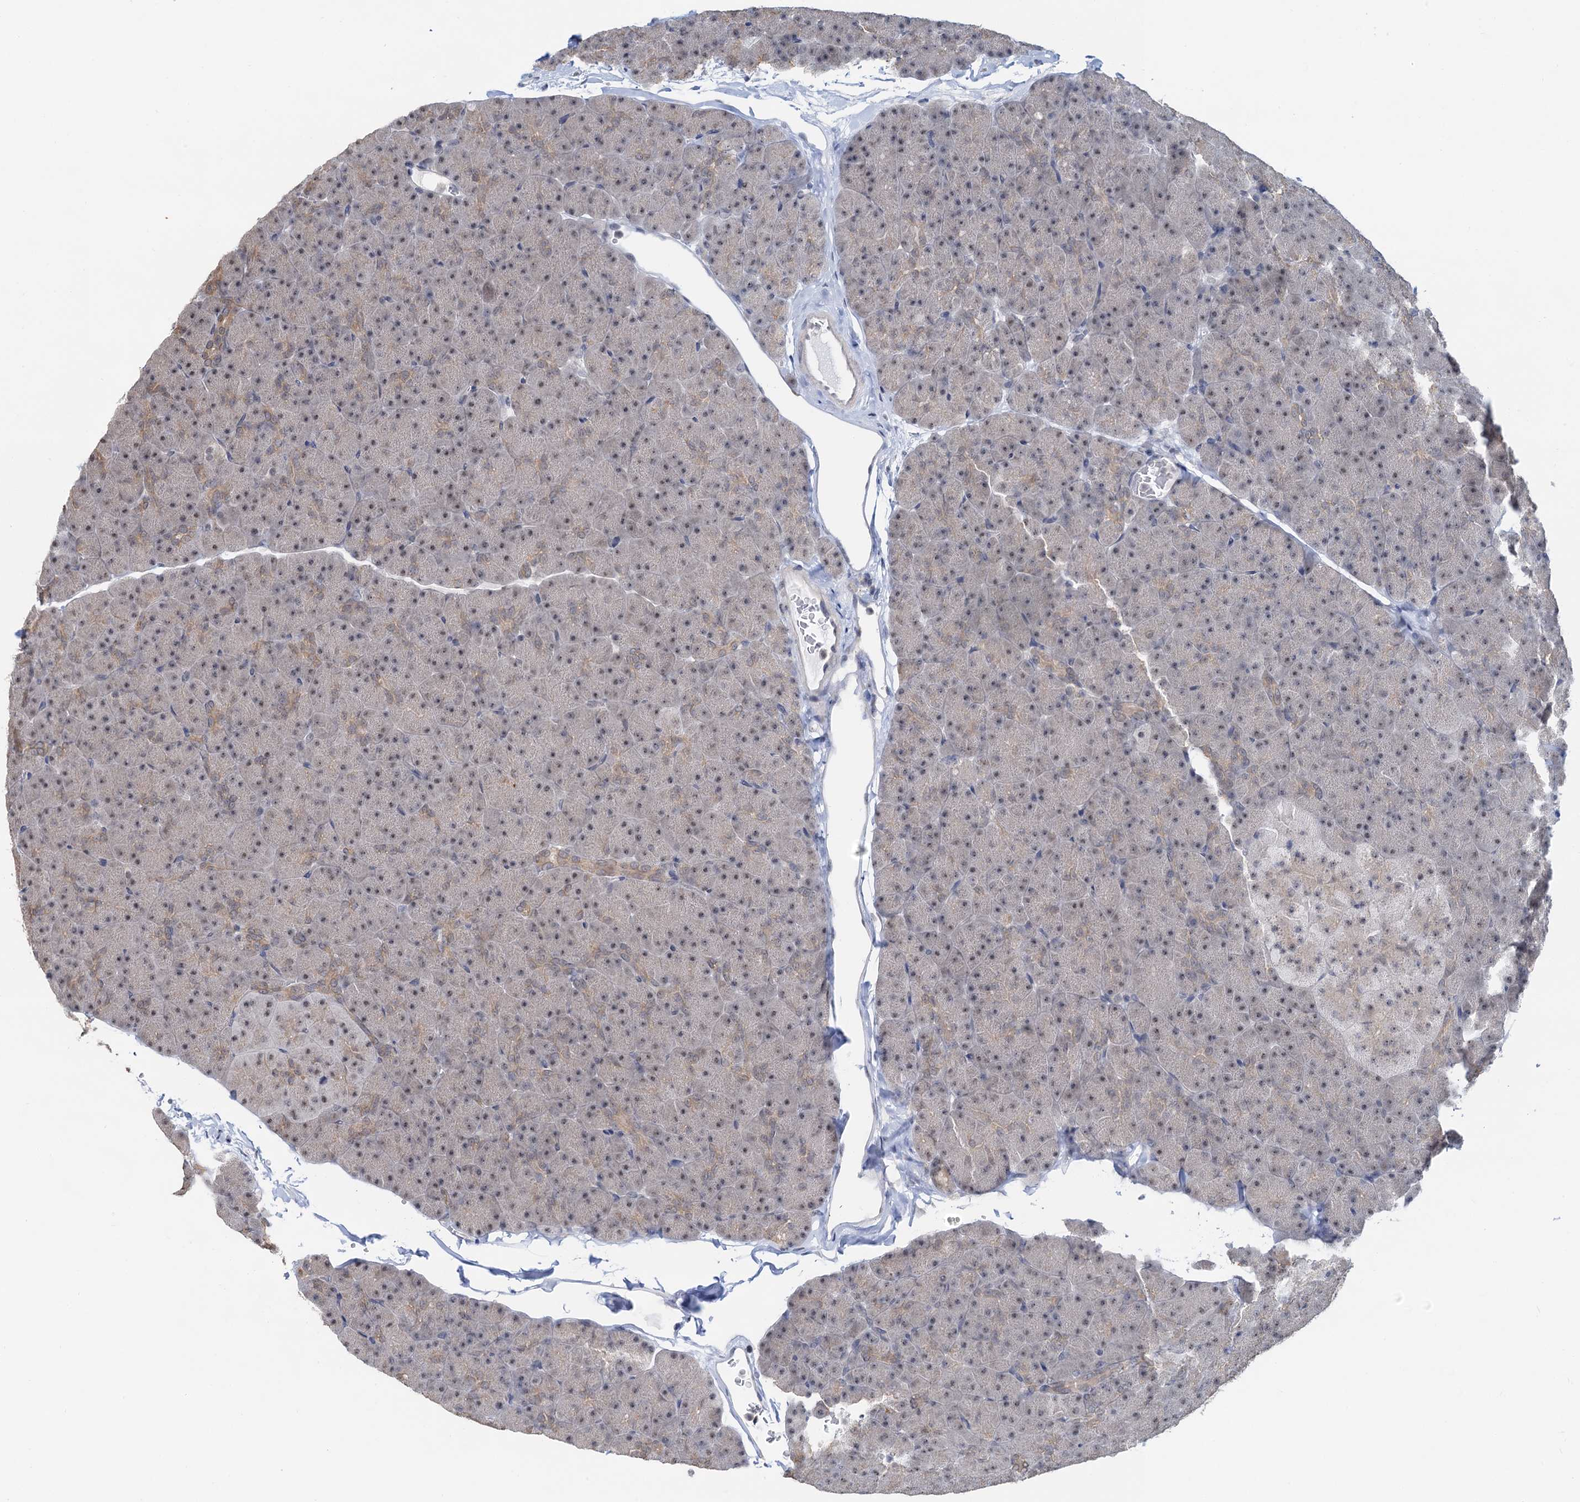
{"staining": {"intensity": "moderate", "quantity": "25%-75%", "location": "cytoplasmic/membranous,nuclear"}, "tissue": "pancreas", "cell_type": "Exocrine glandular cells", "image_type": "normal", "snomed": [{"axis": "morphology", "description": "Normal tissue, NOS"}, {"axis": "topography", "description": "Pancreas"}], "caption": "Immunohistochemistry of normal pancreas exhibits medium levels of moderate cytoplasmic/membranous,nuclear positivity in about 25%-75% of exocrine glandular cells.", "gene": "NAT10", "patient": {"sex": "male", "age": 36}}